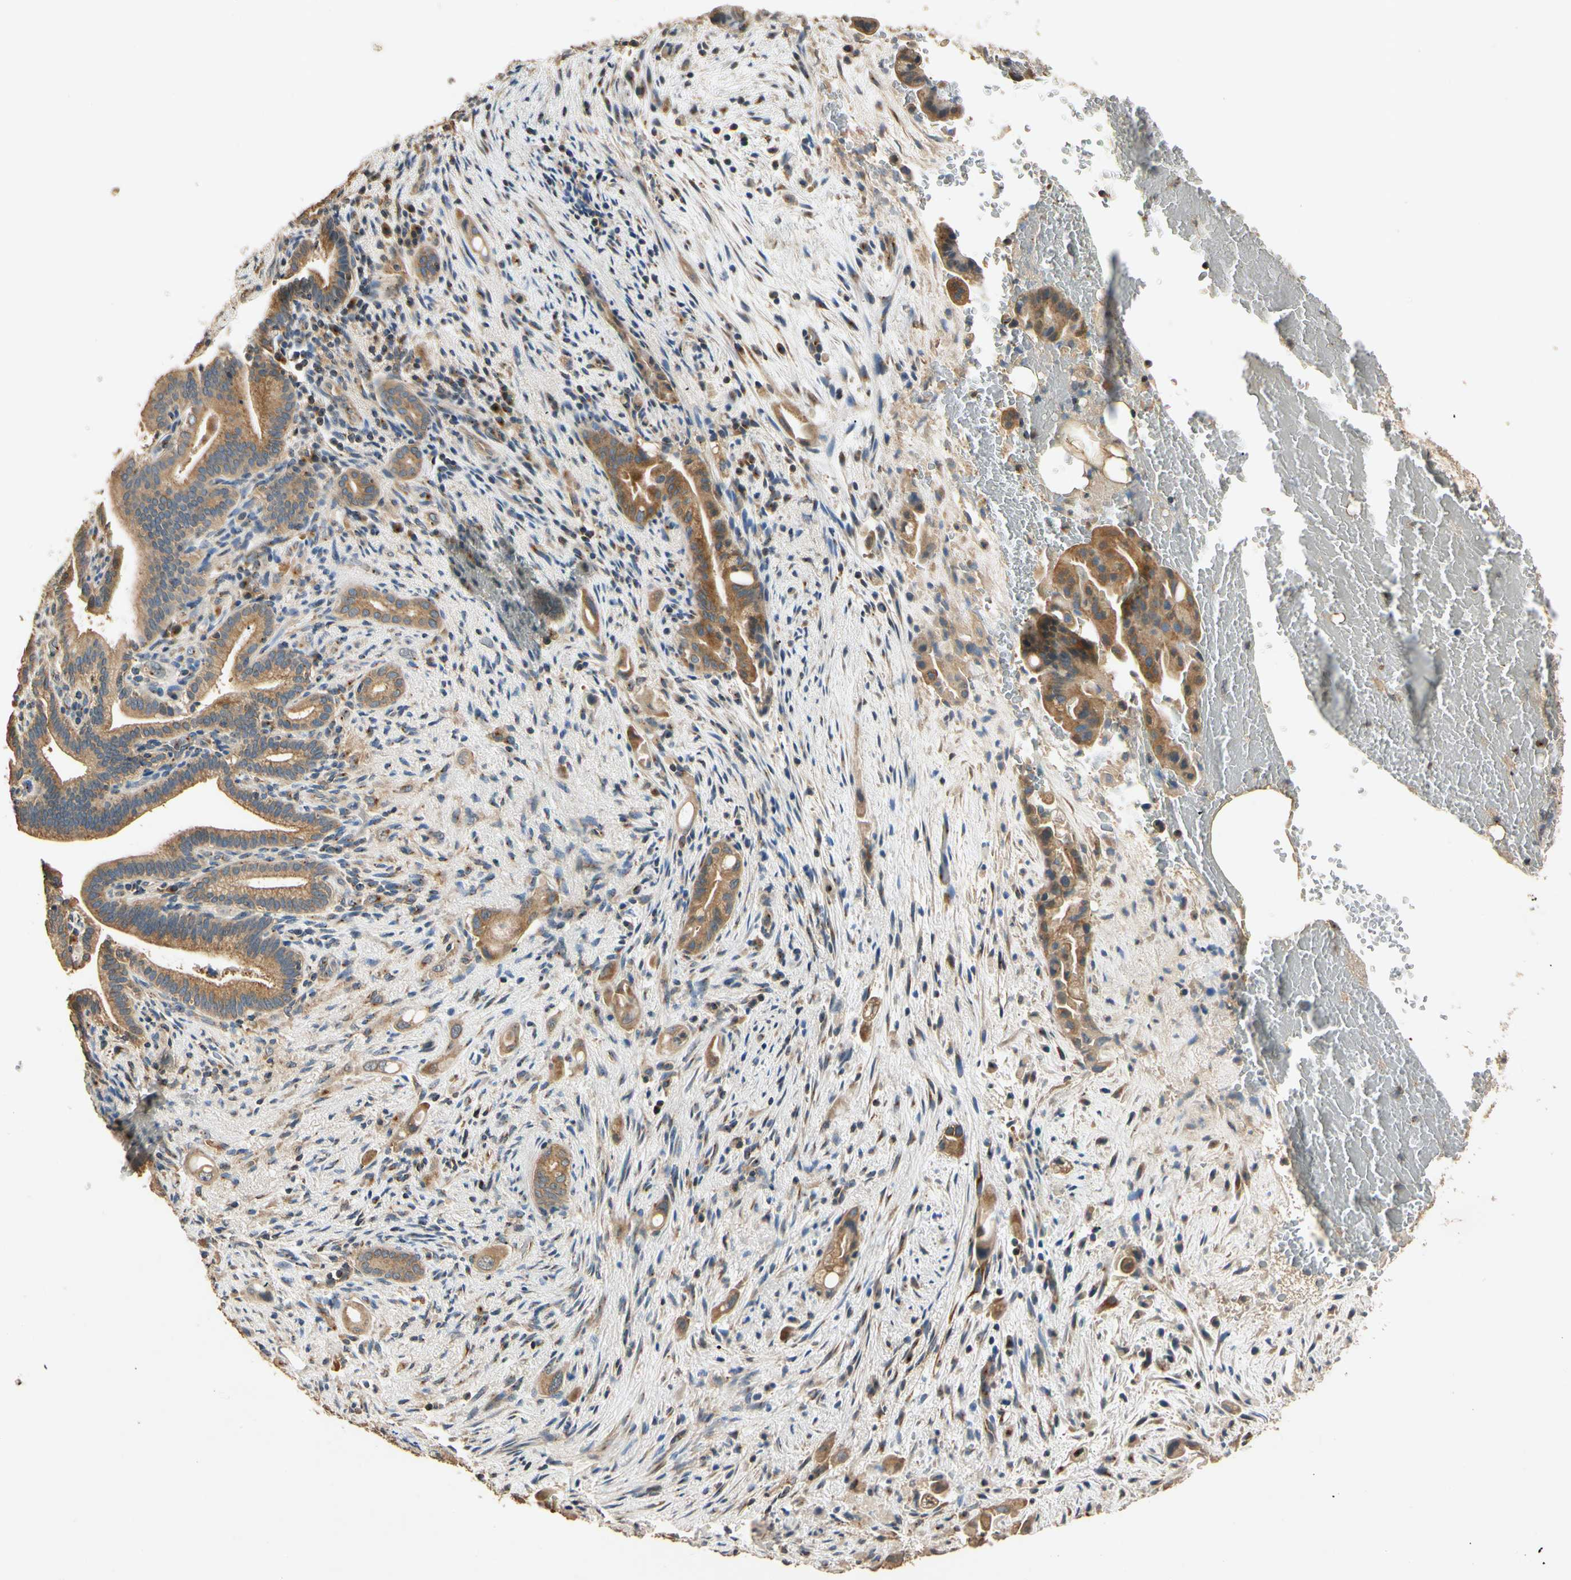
{"staining": {"intensity": "moderate", "quantity": ">75%", "location": "cytoplasmic/membranous"}, "tissue": "liver cancer", "cell_type": "Tumor cells", "image_type": "cancer", "snomed": [{"axis": "morphology", "description": "Cholangiocarcinoma"}, {"axis": "topography", "description": "Liver"}], "caption": "Cholangiocarcinoma (liver) tissue displays moderate cytoplasmic/membranous staining in about >75% of tumor cells, visualized by immunohistochemistry.", "gene": "AKAP9", "patient": {"sex": "female", "age": 68}}